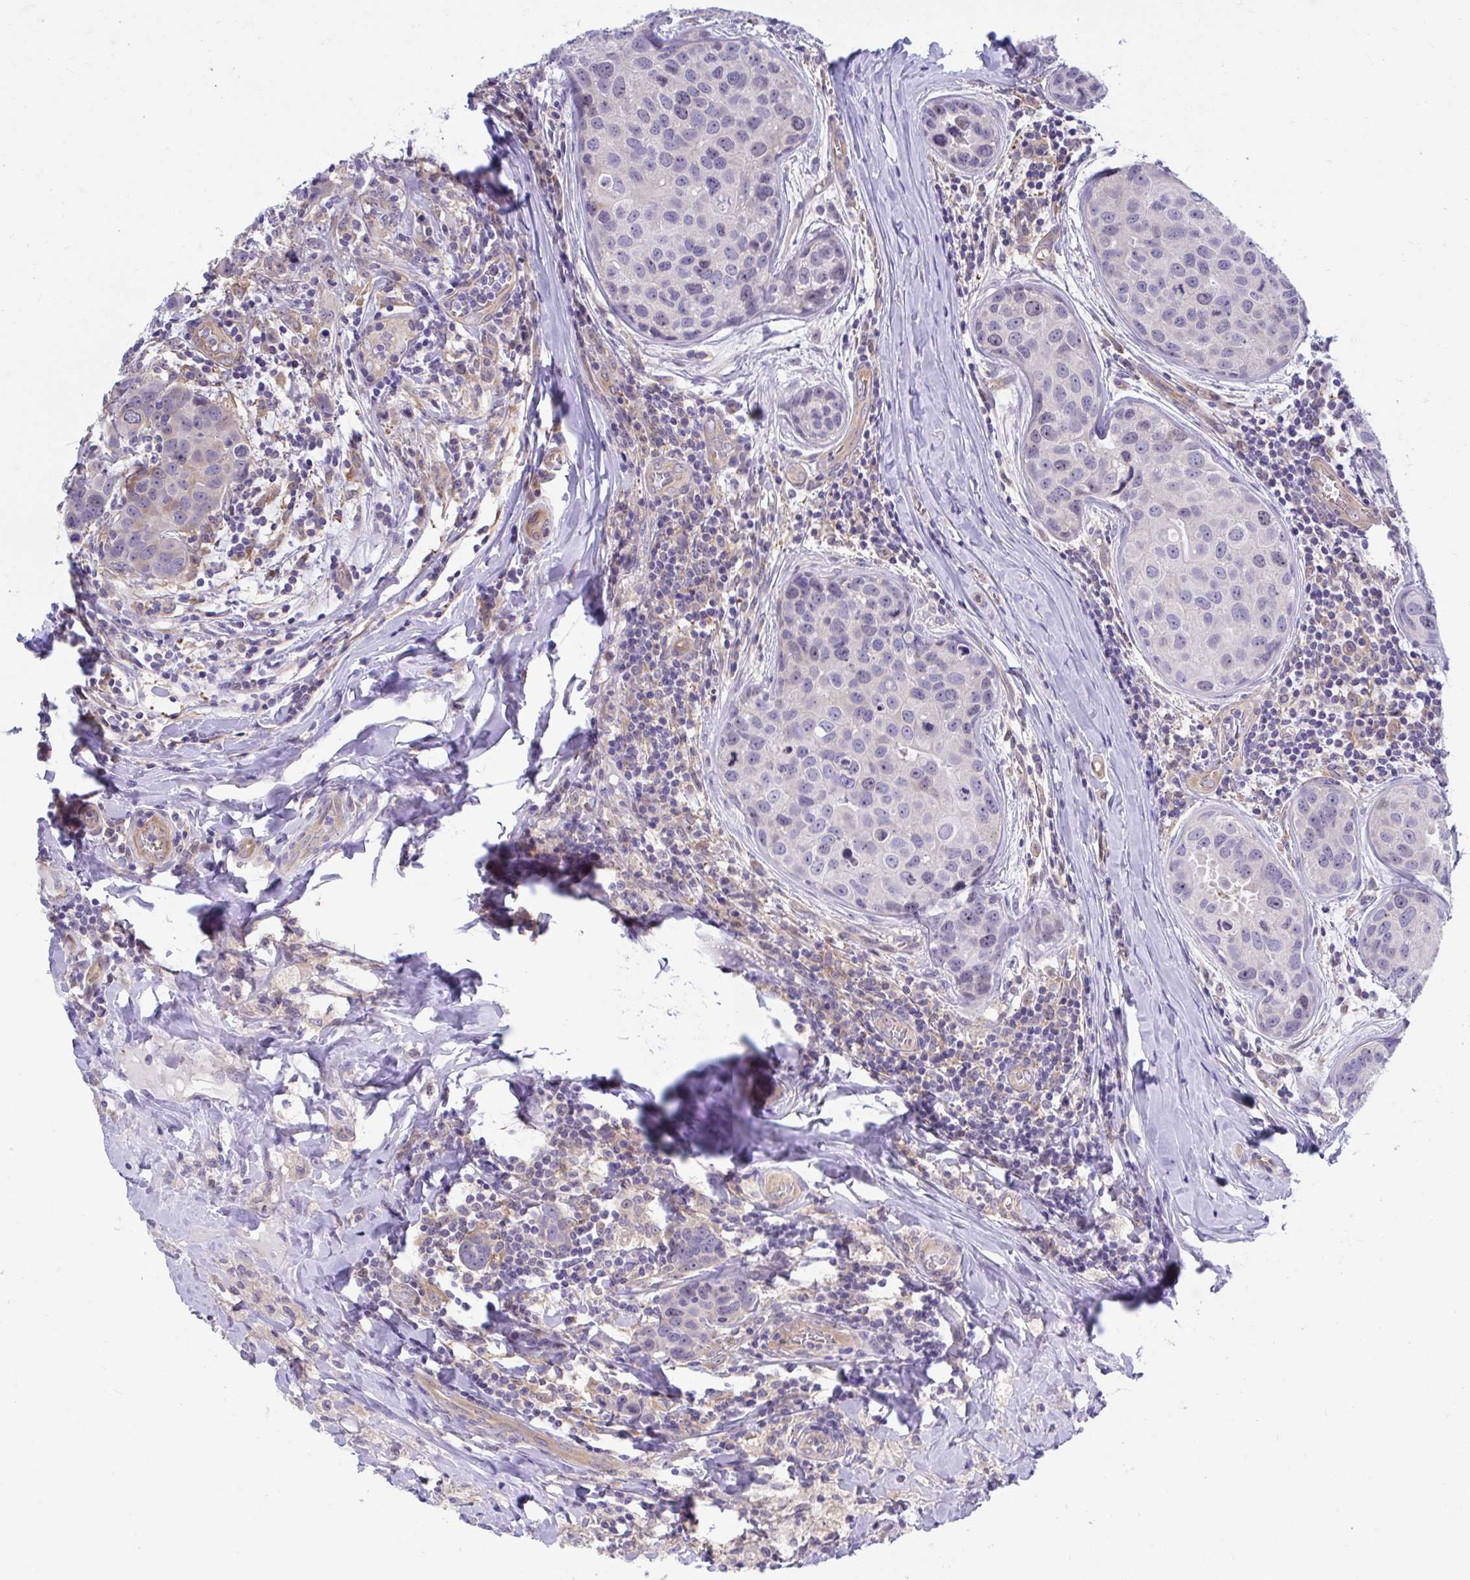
{"staining": {"intensity": "weak", "quantity": "<25%", "location": "nuclear"}, "tissue": "breast cancer", "cell_type": "Tumor cells", "image_type": "cancer", "snomed": [{"axis": "morphology", "description": "Duct carcinoma"}, {"axis": "topography", "description": "Breast"}], "caption": "There is no significant expression in tumor cells of invasive ductal carcinoma (breast).", "gene": "CENPQ", "patient": {"sex": "female", "age": 24}}